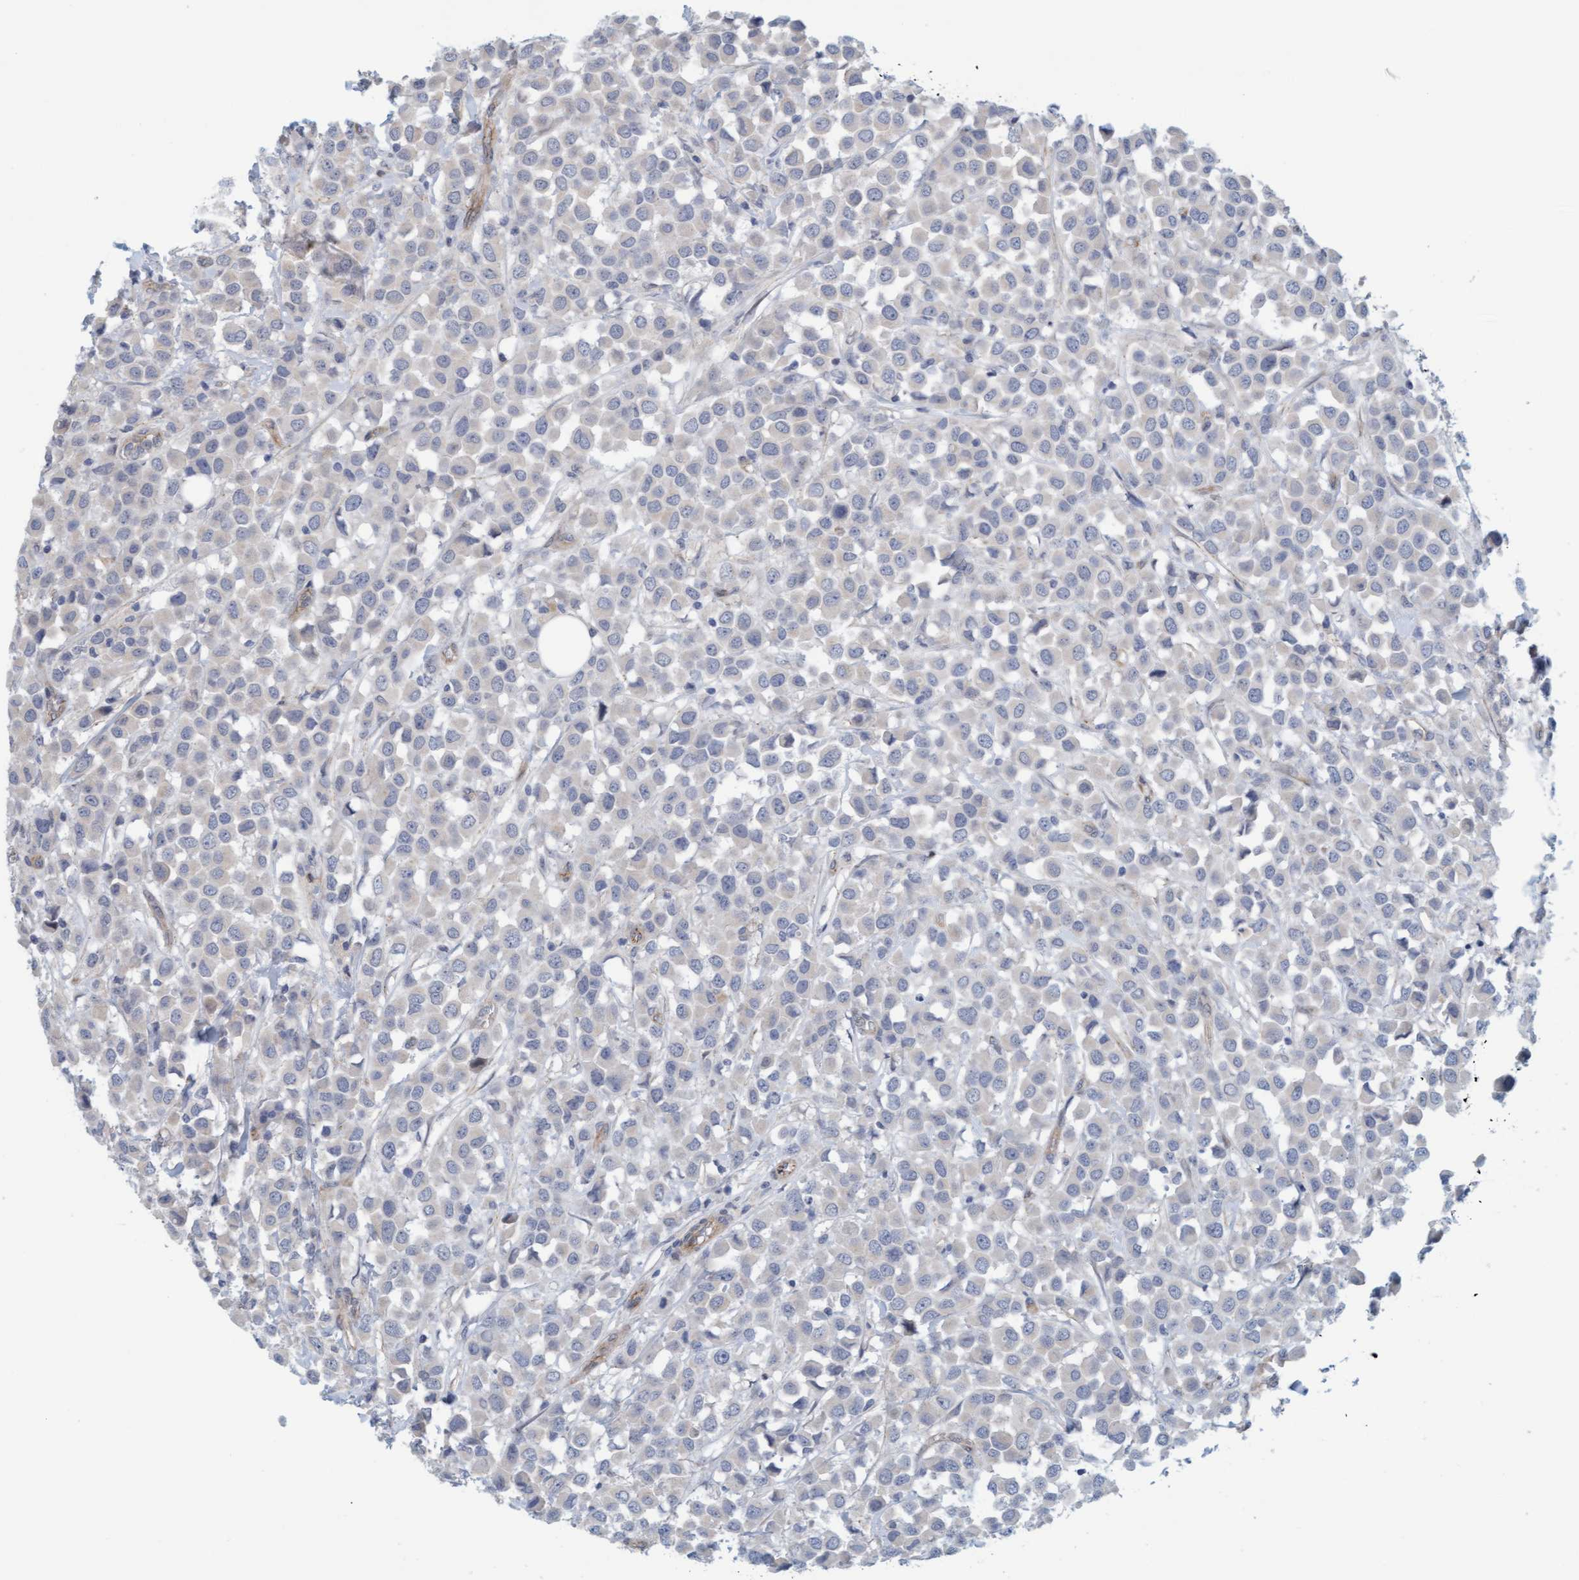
{"staining": {"intensity": "negative", "quantity": "none", "location": "none"}, "tissue": "breast cancer", "cell_type": "Tumor cells", "image_type": "cancer", "snomed": [{"axis": "morphology", "description": "Duct carcinoma"}, {"axis": "topography", "description": "Breast"}], "caption": "Tumor cells are negative for protein expression in human breast cancer (infiltrating ductal carcinoma).", "gene": "KRBA2", "patient": {"sex": "female", "age": 61}}